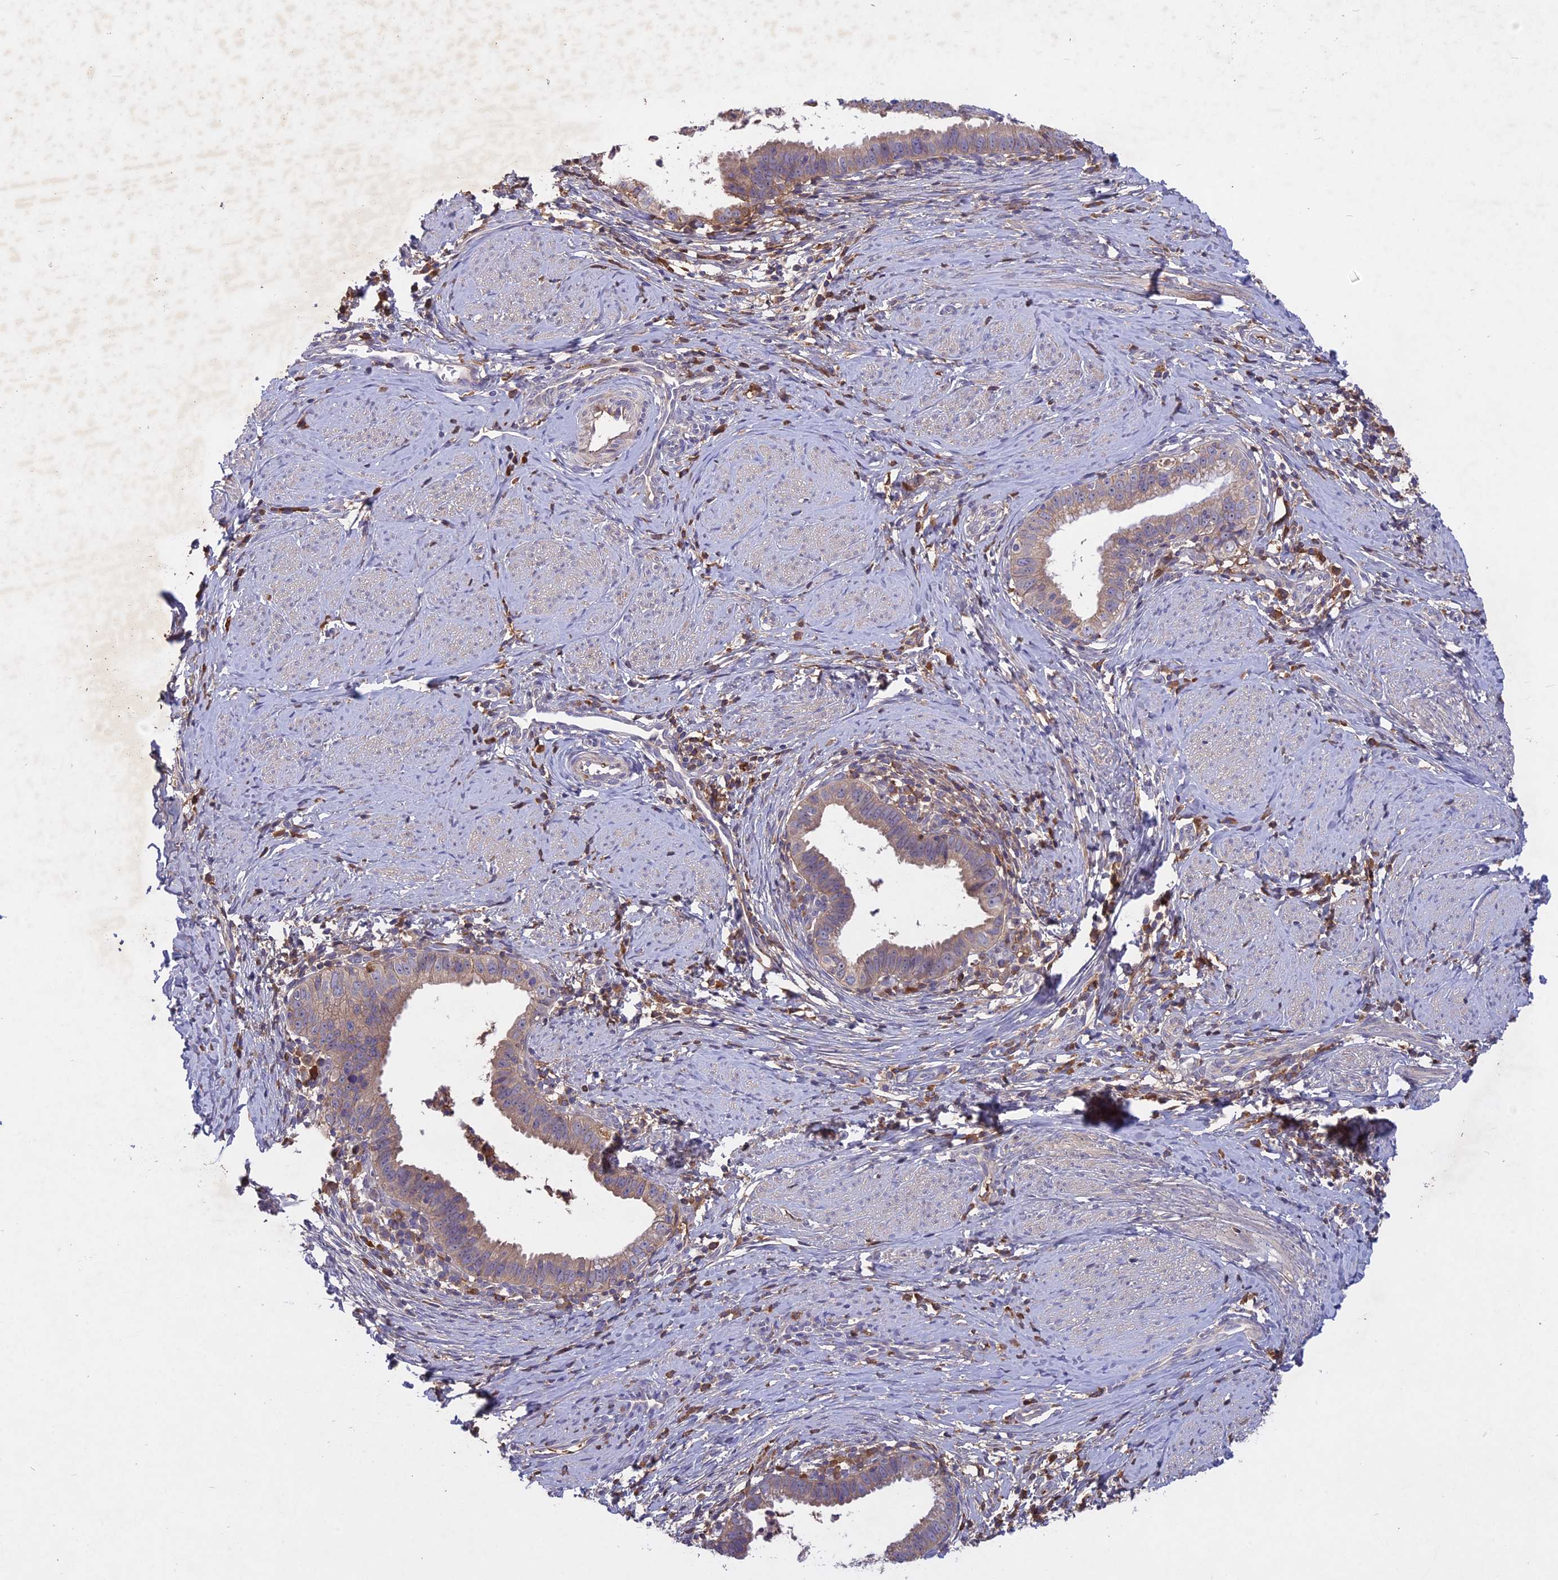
{"staining": {"intensity": "weak", "quantity": "25%-75%", "location": "cytoplasmic/membranous"}, "tissue": "cervical cancer", "cell_type": "Tumor cells", "image_type": "cancer", "snomed": [{"axis": "morphology", "description": "Adenocarcinoma, NOS"}, {"axis": "topography", "description": "Cervix"}], "caption": "A micrograph of cervical cancer stained for a protein shows weak cytoplasmic/membranous brown staining in tumor cells. (DAB (3,3'-diaminobenzidine) IHC, brown staining for protein, blue staining for nuclei).", "gene": "ADO", "patient": {"sex": "female", "age": 36}}